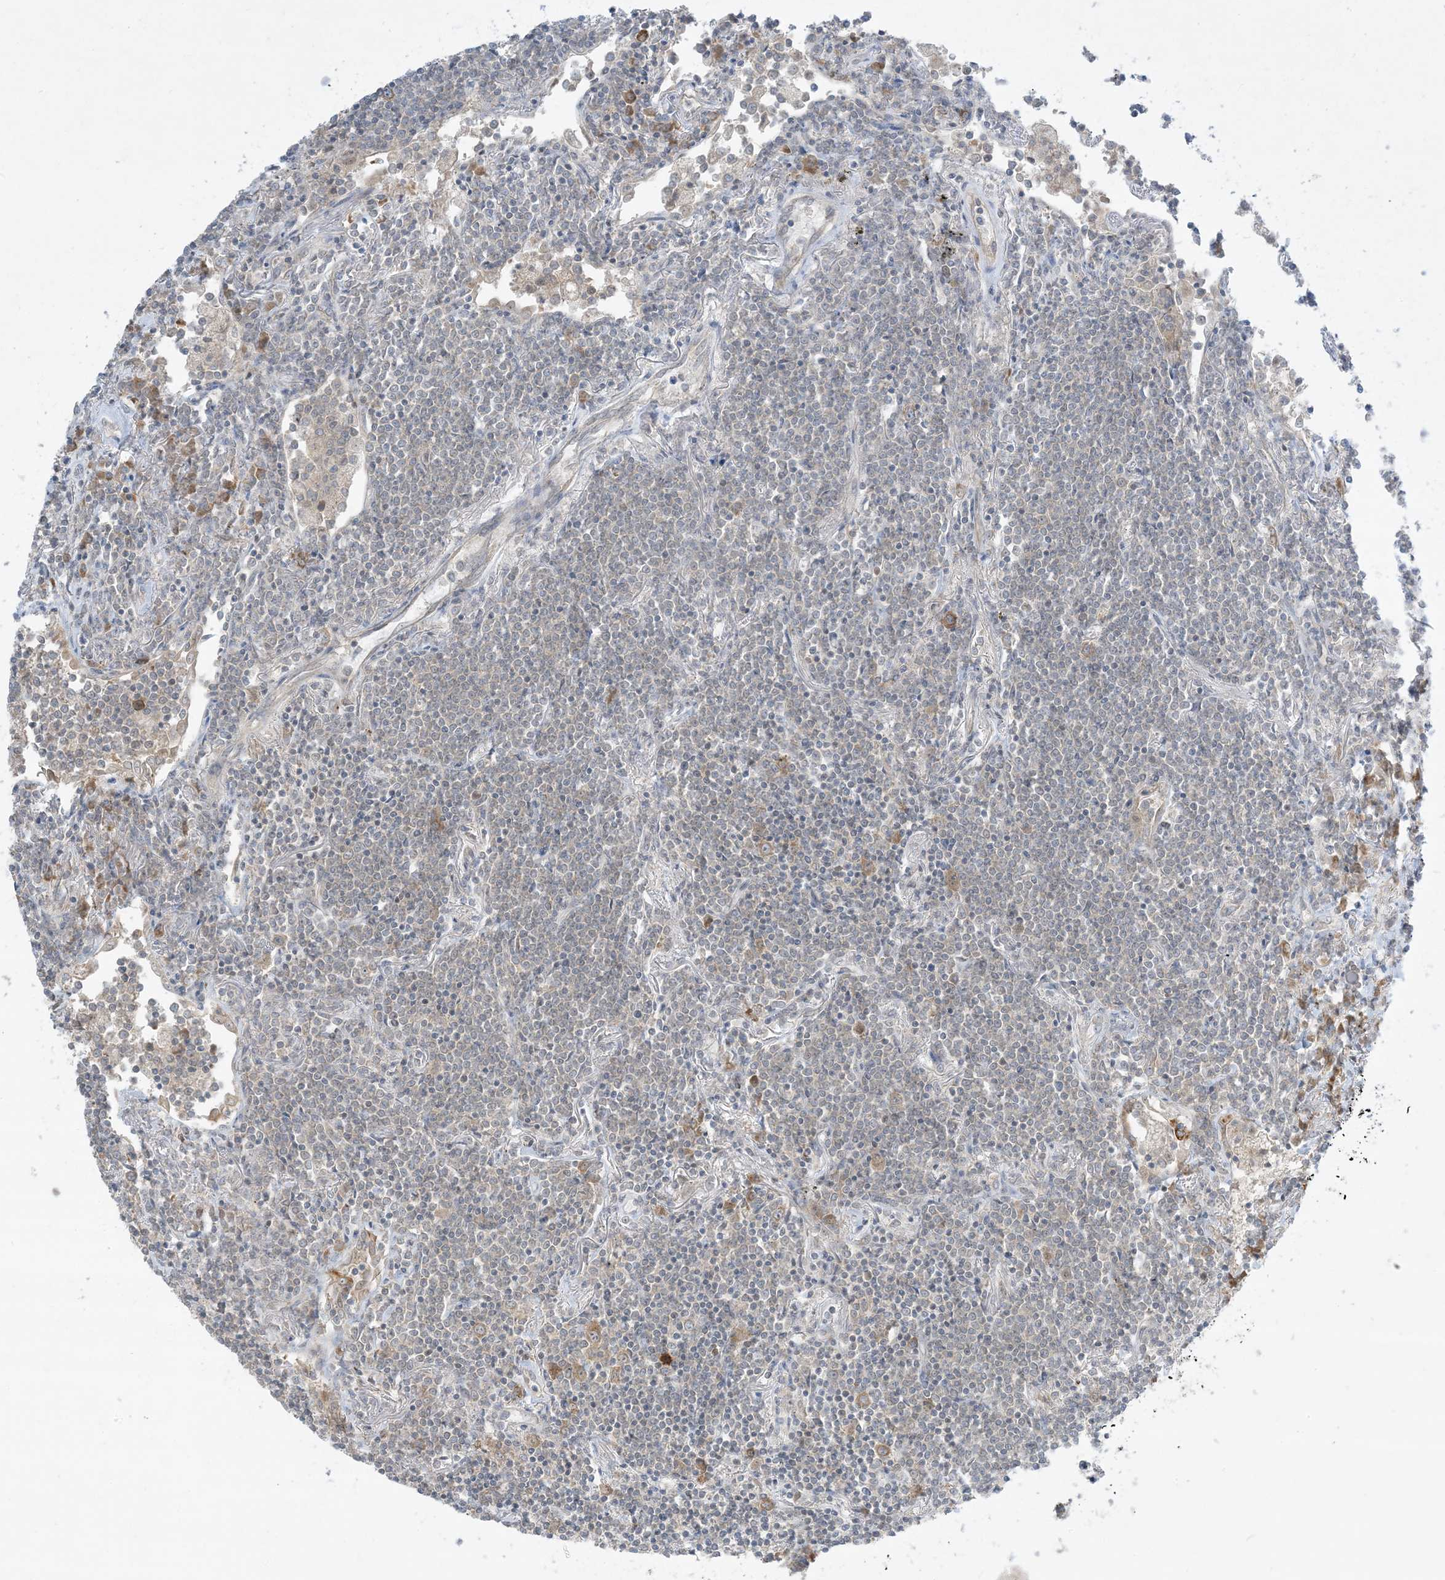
{"staining": {"intensity": "negative", "quantity": "none", "location": "none"}, "tissue": "lymphoma", "cell_type": "Tumor cells", "image_type": "cancer", "snomed": [{"axis": "morphology", "description": "Malignant lymphoma, non-Hodgkin's type, Low grade"}, {"axis": "topography", "description": "Lung"}], "caption": "Image shows no significant protein staining in tumor cells of lymphoma.", "gene": "RPP40", "patient": {"sex": "female", "age": 71}}